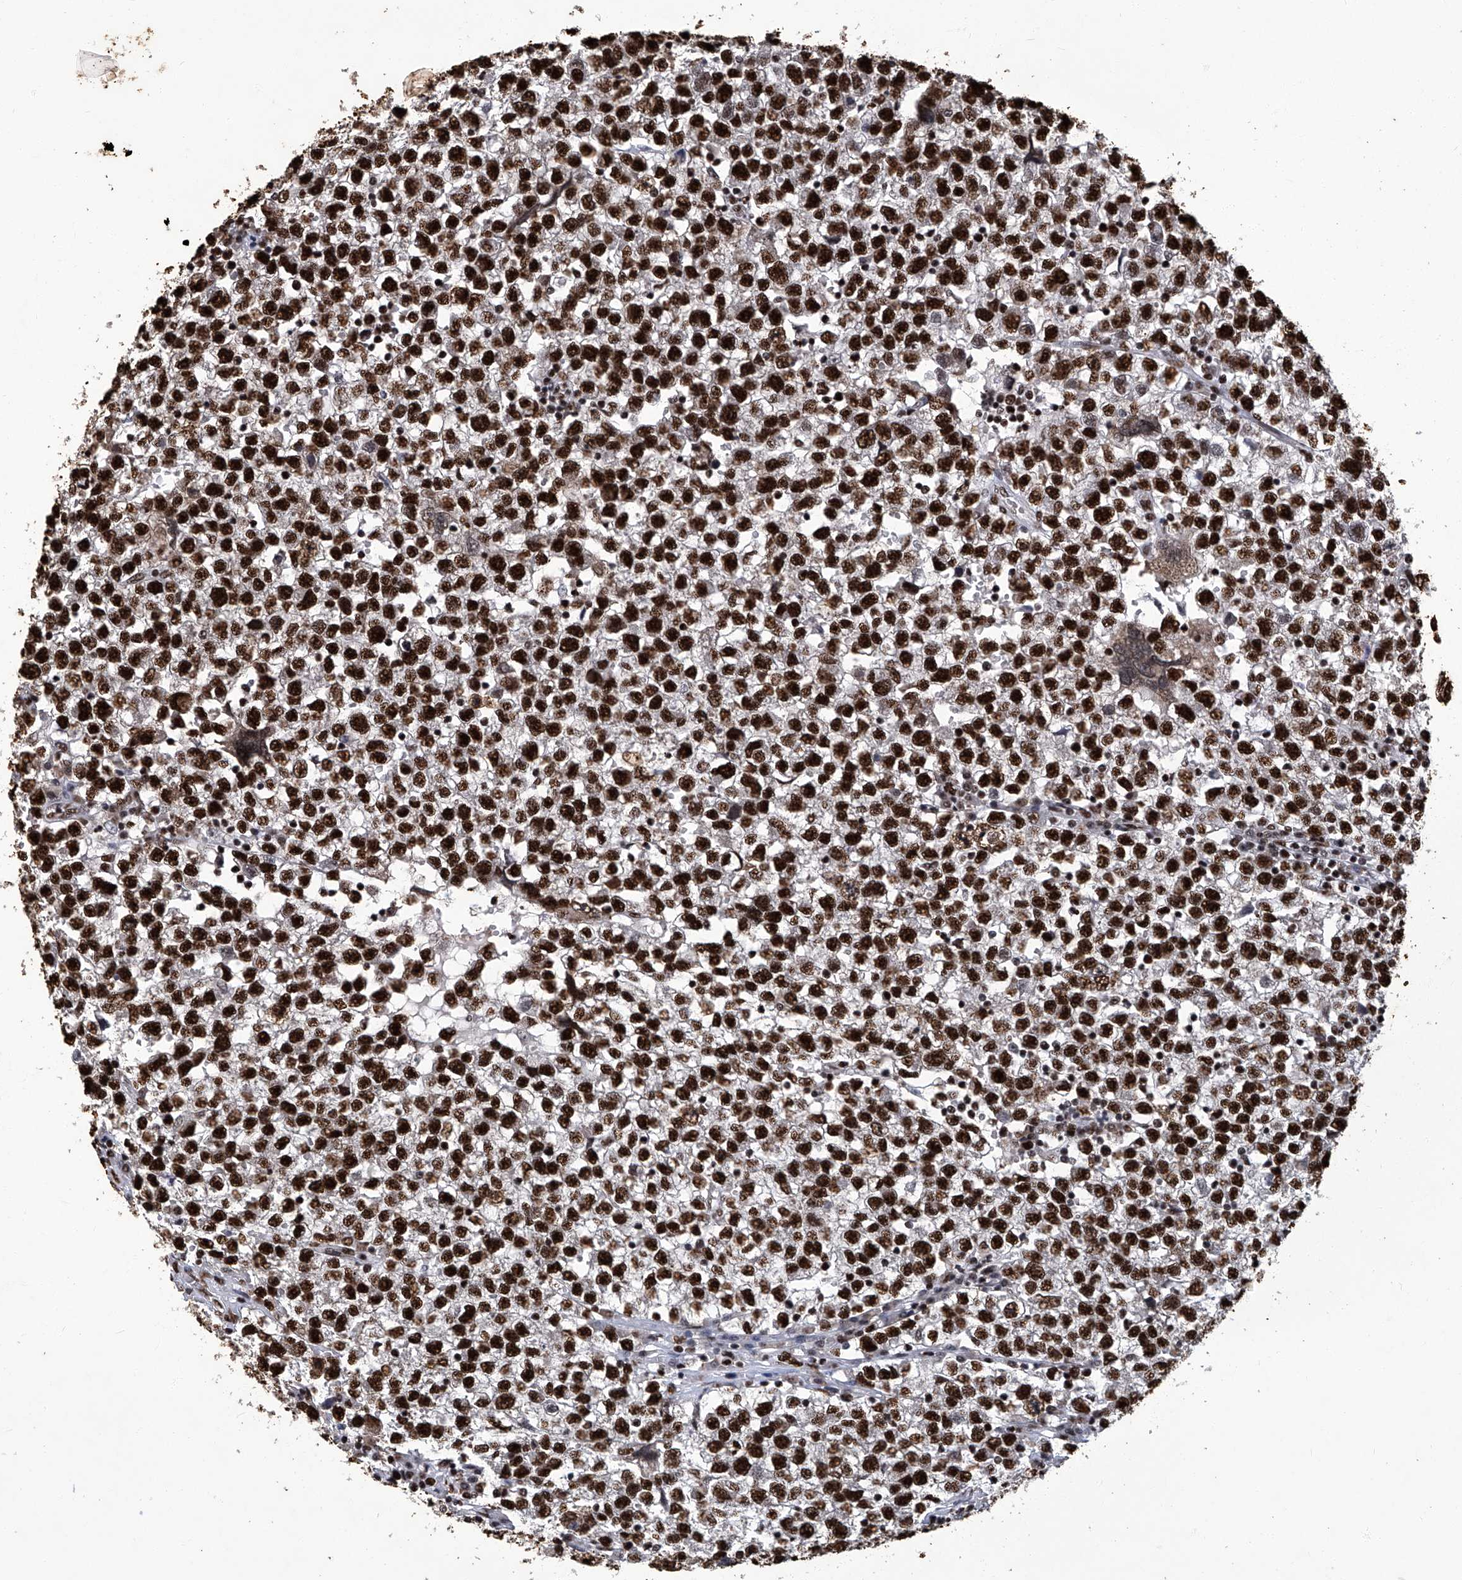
{"staining": {"intensity": "strong", "quantity": ">75%", "location": "nuclear"}, "tissue": "testis cancer", "cell_type": "Tumor cells", "image_type": "cancer", "snomed": [{"axis": "morphology", "description": "Seminoma, NOS"}, {"axis": "topography", "description": "Testis"}], "caption": "A high-resolution micrograph shows immunohistochemistry staining of testis cancer, which demonstrates strong nuclear expression in approximately >75% of tumor cells. (DAB = brown stain, brightfield microscopy at high magnification).", "gene": "HBP1", "patient": {"sex": "male", "age": 22}}